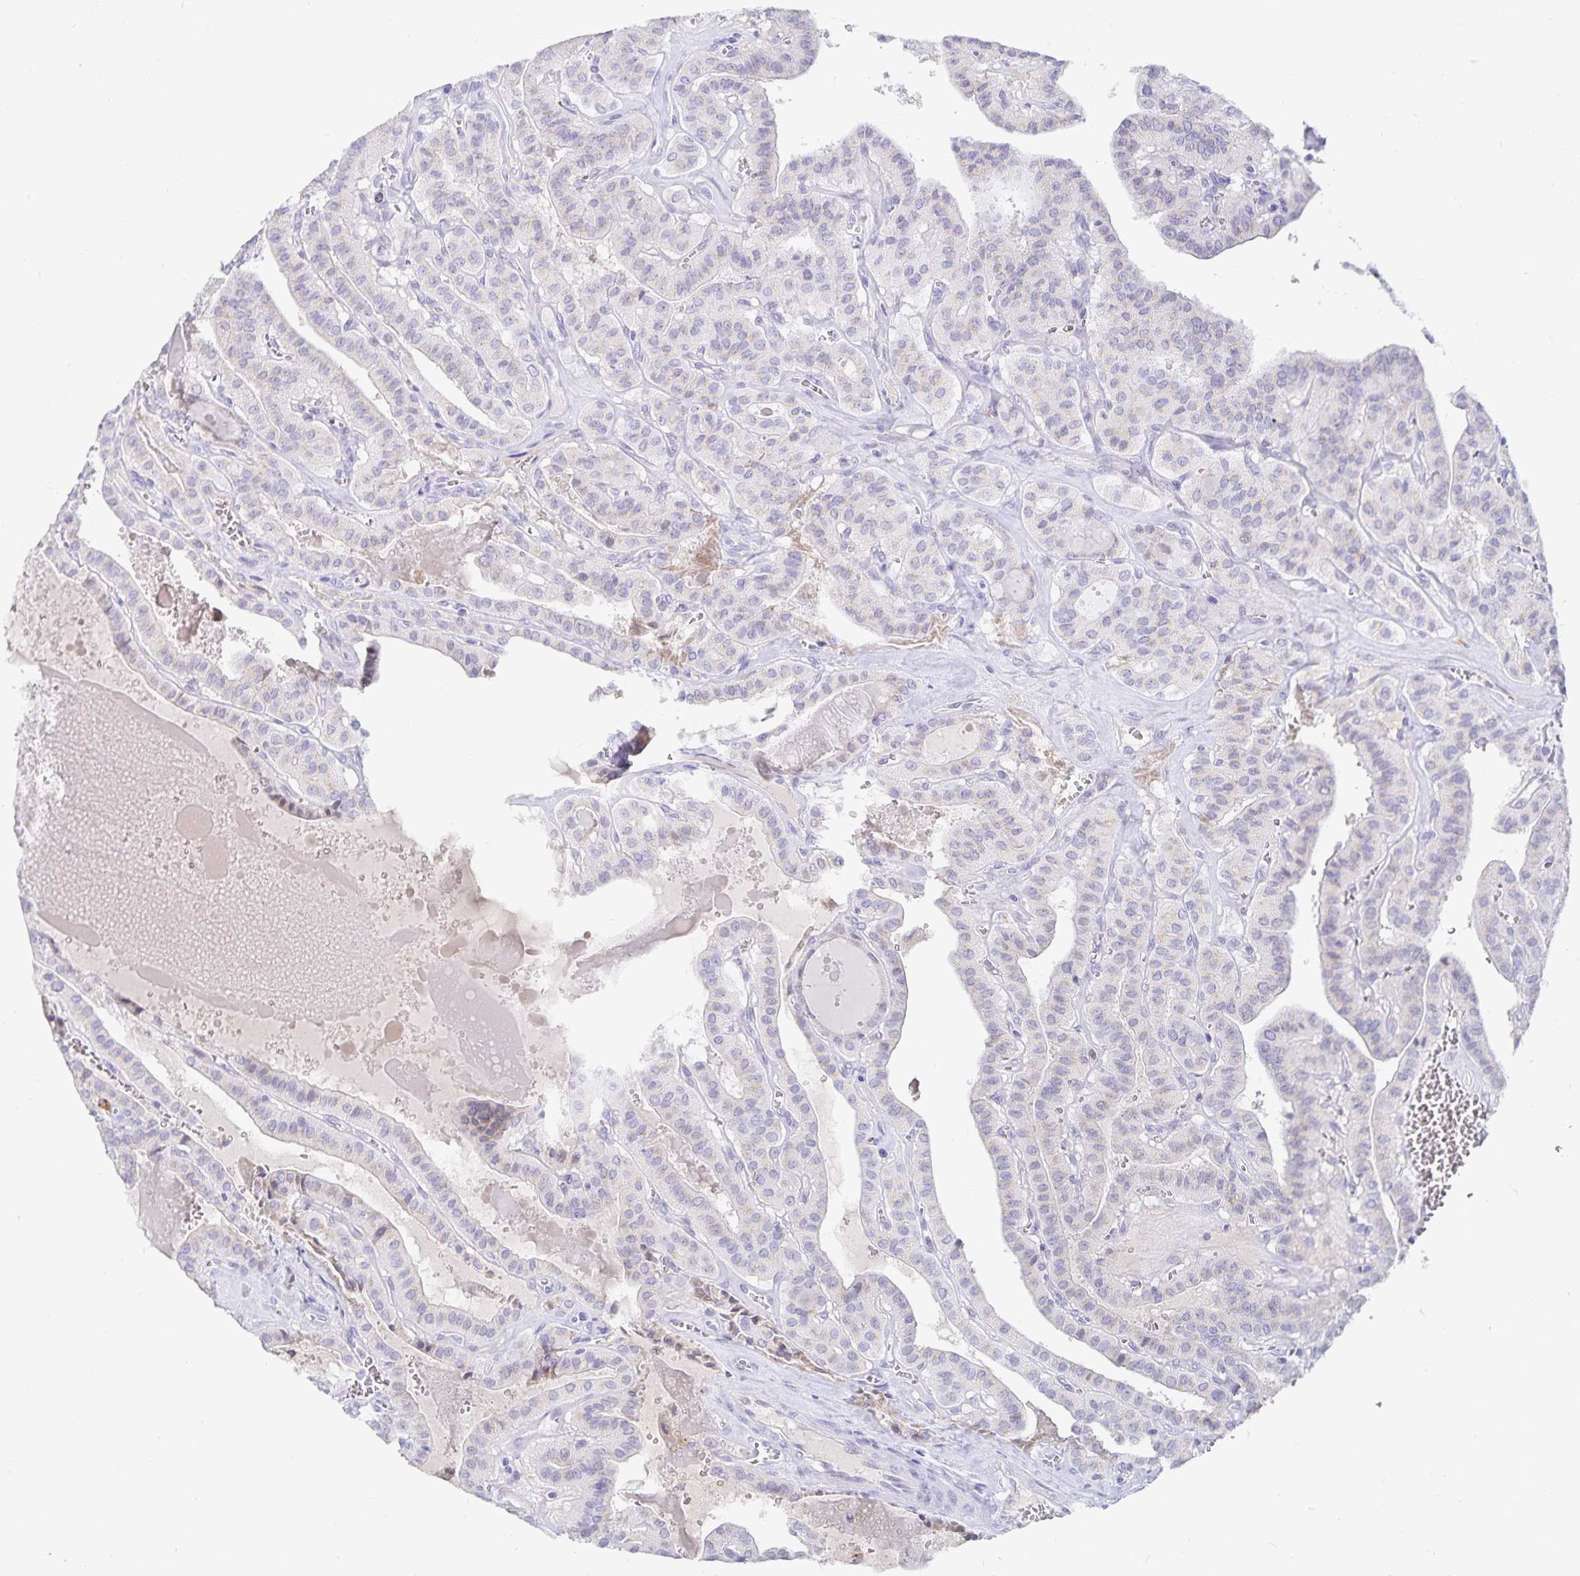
{"staining": {"intensity": "negative", "quantity": "none", "location": "none"}, "tissue": "thyroid cancer", "cell_type": "Tumor cells", "image_type": "cancer", "snomed": [{"axis": "morphology", "description": "Papillary adenocarcinoma, NOS"}, {"axis": "topography", "description": "Thyroid gland"}], "caption": "An image of human thyroid papillary adenocarcinoma is negative for staining in tumor cells. Nuclei are stained in blue.", "gene": "PKHD1", "patient": {"sex": "male", "age": 52}}